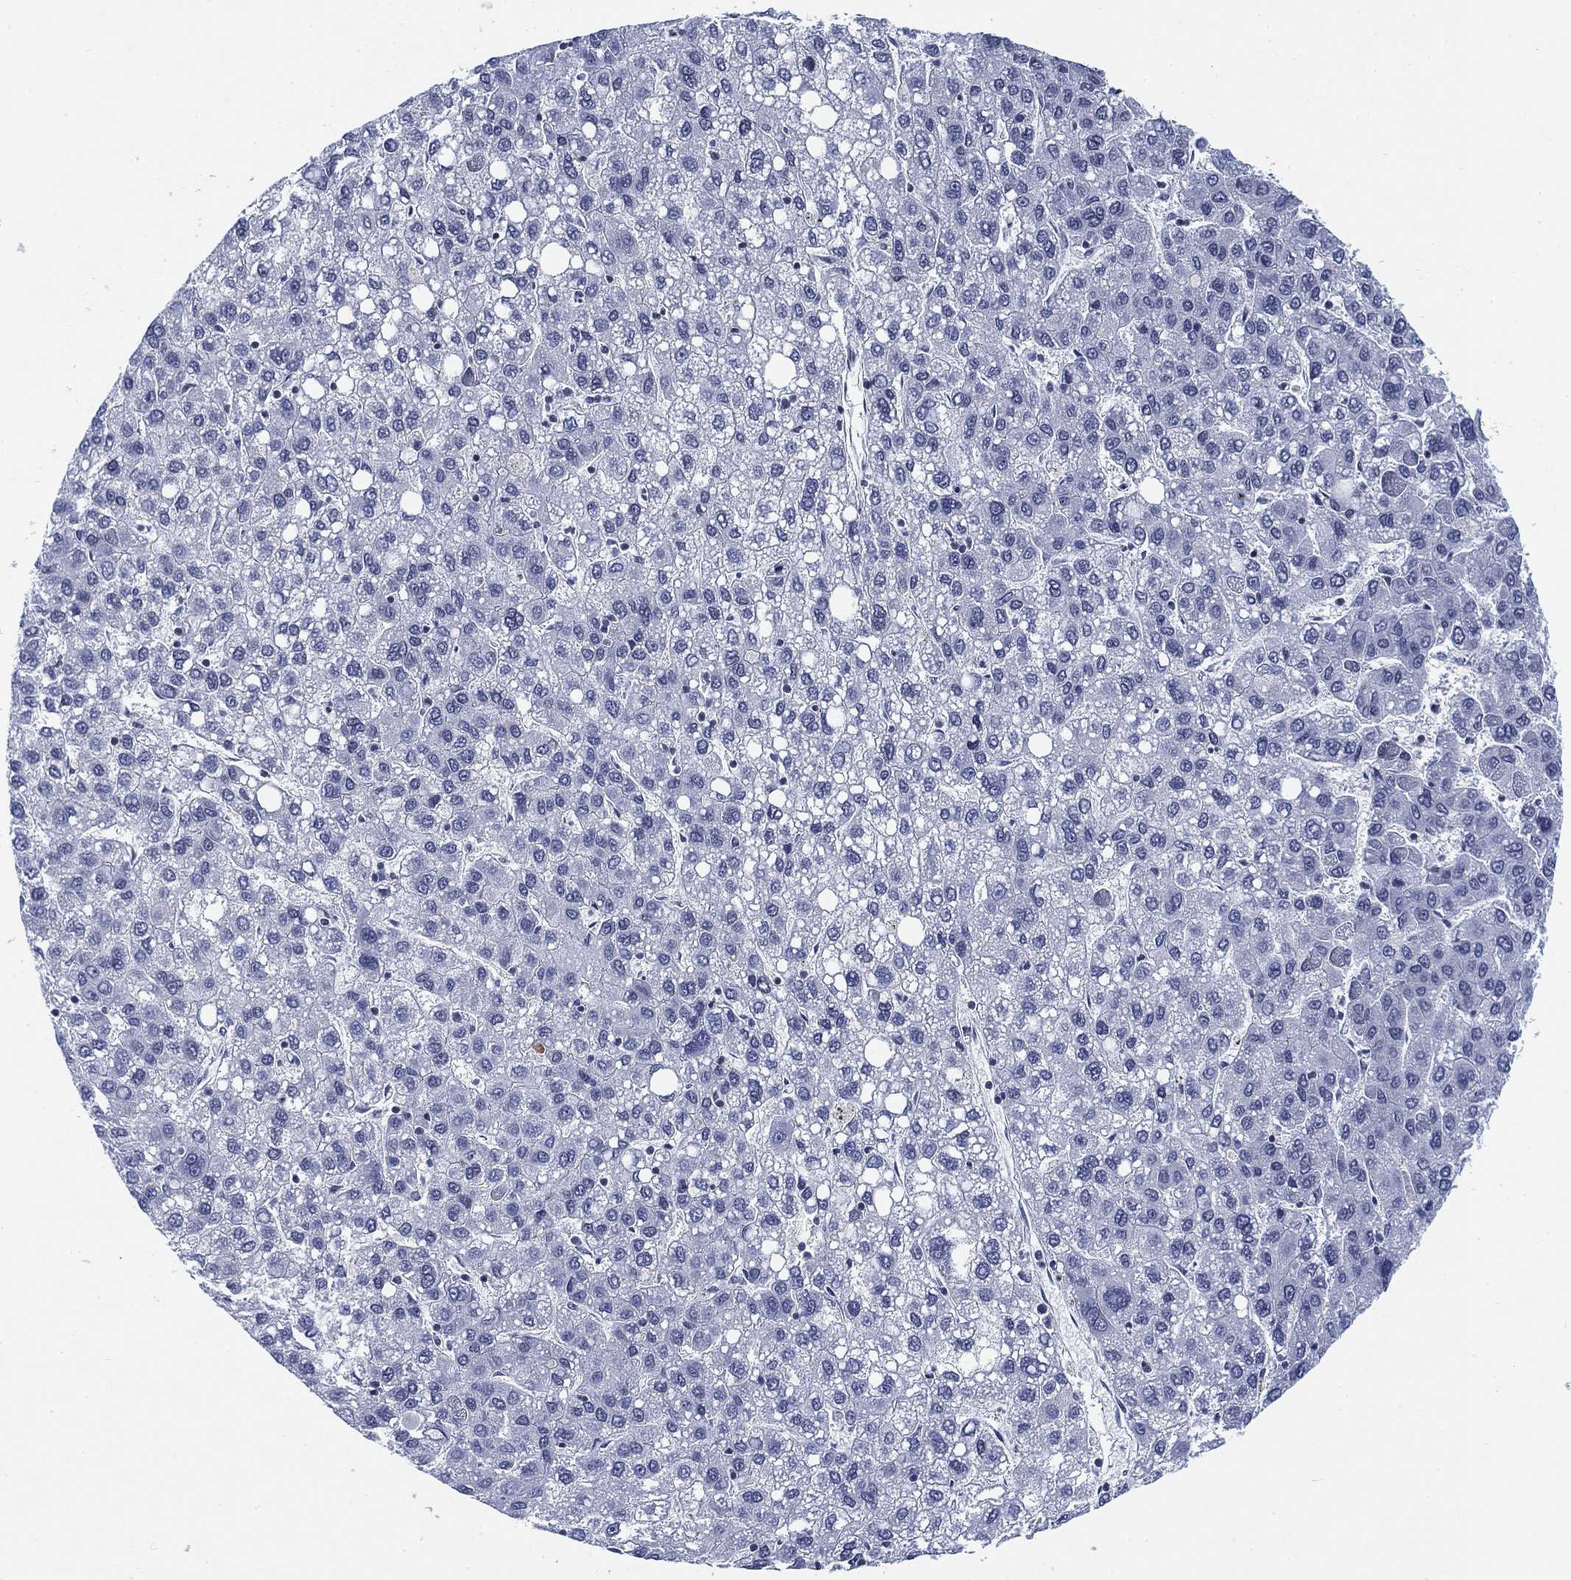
{"staining": {"intensity": "negative", "quantity": "none", "location": "none"}, "tissue": "liver cancer", "cell_type": "Tumor cells", "image_type": "cancer", "snomed": [{"axis": "morphology", "description": "Carcinoma, Hepatocellular, NOS"}, {"axis": "topography", "description": "Liver"}], "caption": "The IHC micrograph has no significant positivity in tumor cells of hepatocellular carcinoma (liver) tissue.", "gene": "FYB1", "patient": {"sex": "female", "age": 82}}